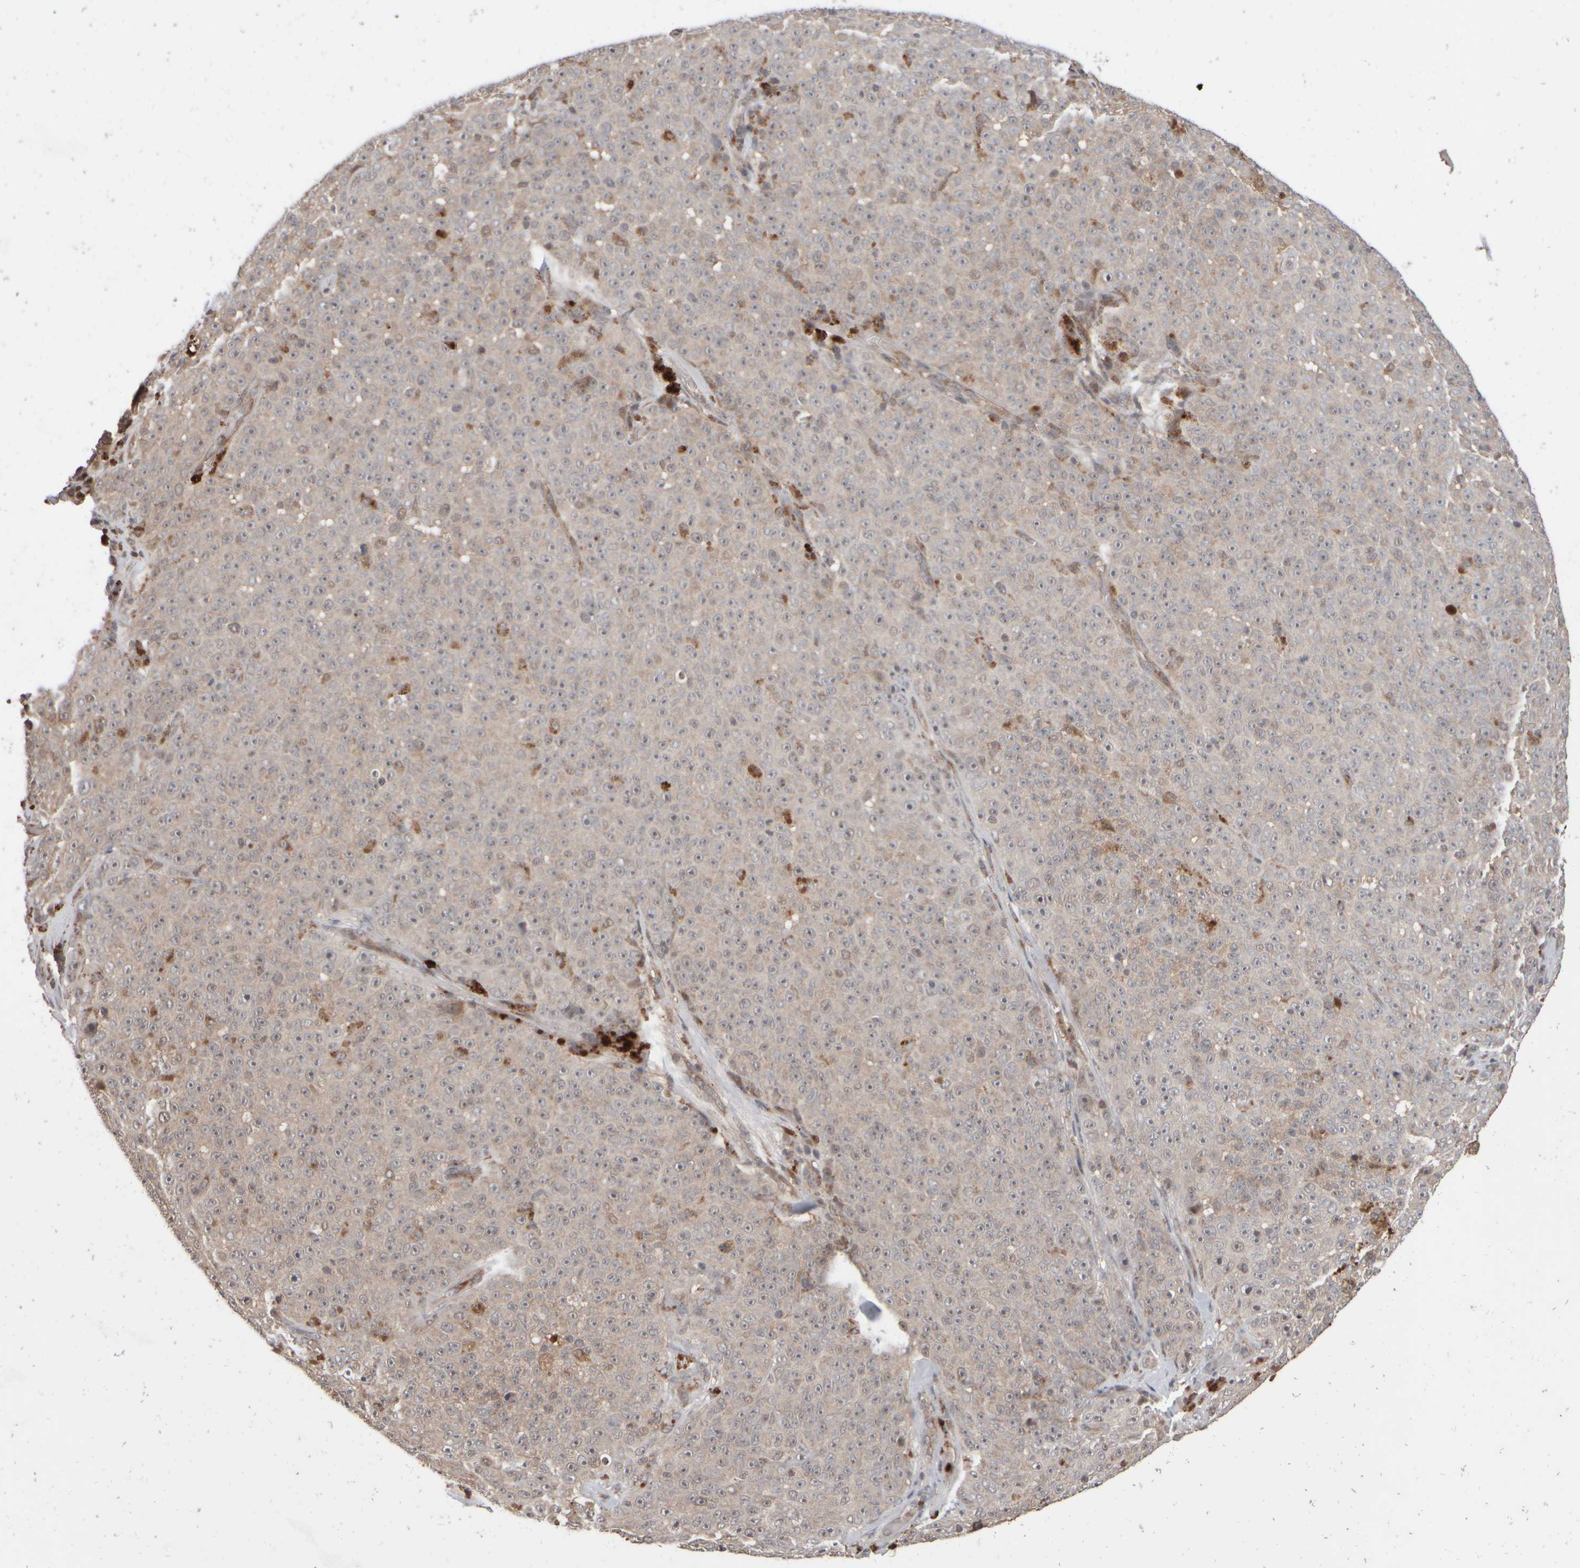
{"staining": {"intensity": "weak", "quantity": "<25%", "location": "cytoplasmic/membranous,nuclear"}, "tissue": "melanoma", "cell_type": "Tumor cells", "image_type": "cancer", "snomed": [{"axis": "morphology", "description": "Malignant melanoma, NOS"}, {"axis": "topography", "description": "Skin"}], "caption": "Melanoma stained for a protein using immunohistochemistry (IHC) reveals no staining tumor cells.", "gene": "ABHD11", "patient": {"sex": "female", "age": 82}}